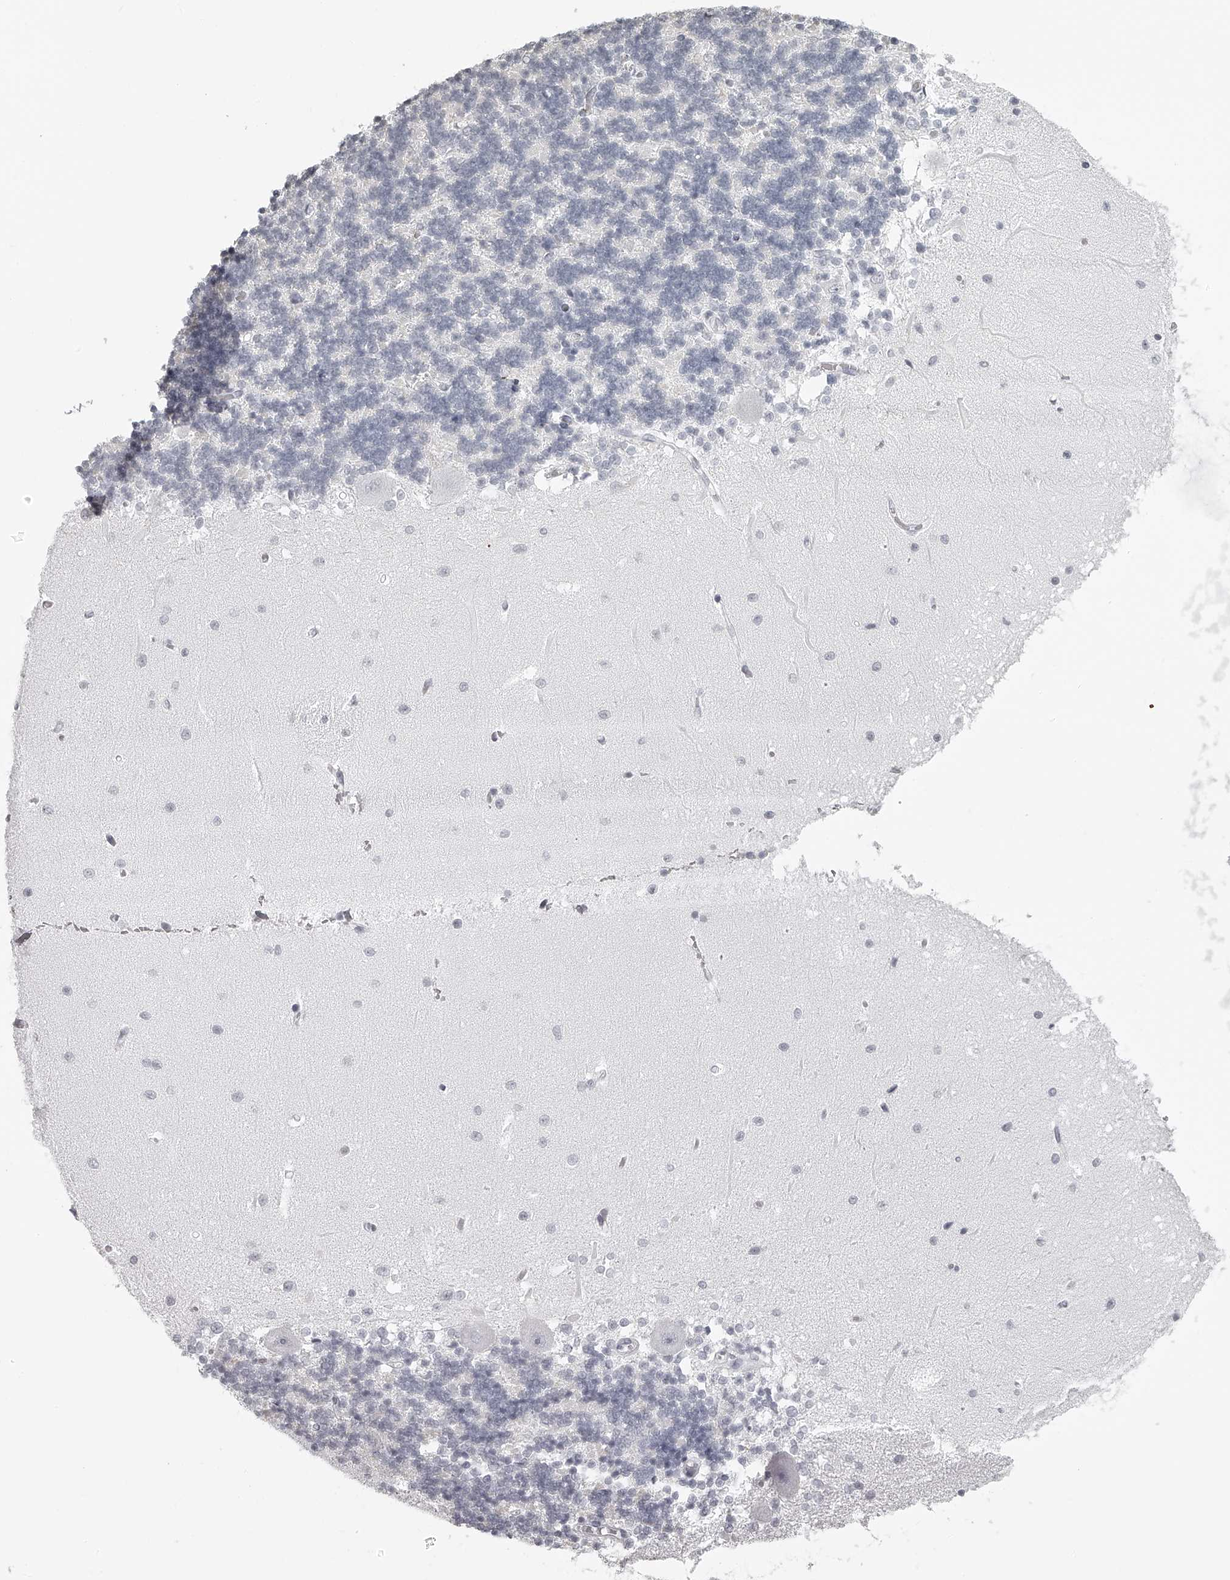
{"staining": {"intensity": "negative", "quantity": "none", "location": "none"}, "tissue": "cerebellum", "cell_type": "Cells in granular layer", "image_type": "normal", "snomed": [{"axis": "morphology", "description": "Normal tissue, NOS"}, {"axis": "topography", "description": "Cerebellum"}], "caption": "This is an IHC histopathology image of unremarkable human cerebellum. There is no positivity in cells in granular layer.", "gene": "SEC11C", "patient": {"sex": "male", "age": 37}}